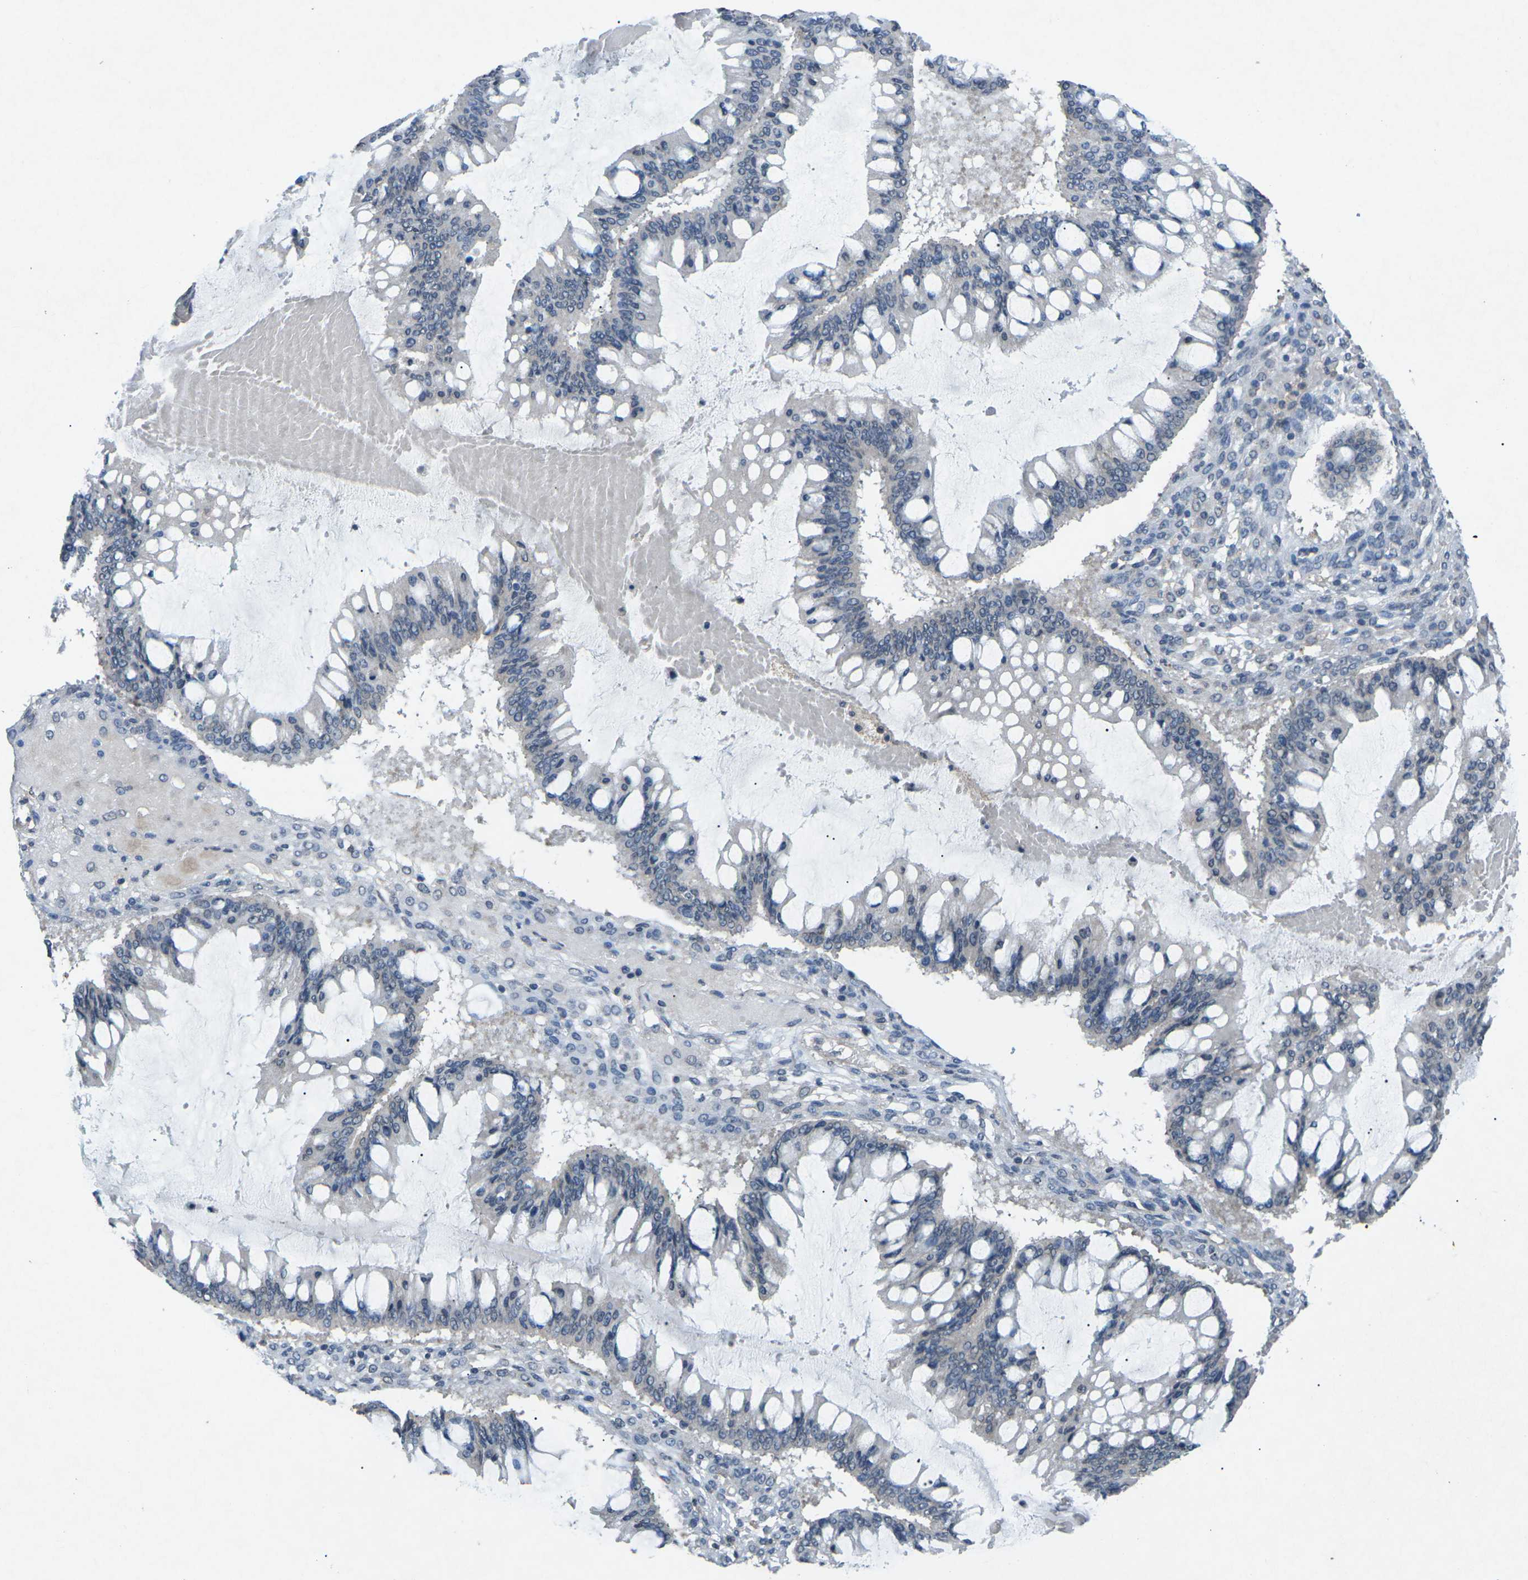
{"staining": {"intensity": "negative", "quantity": "none", "location": "none"}, "tissue": "ovarian cancer", "cell_type": "Tumor cells", "image_type": "cancer", "snomed": [{"axis": "morphology", "description": "Cystadenocarcinoma, mucinous, NOS"}, {"axis": "topography", "description": "Ovary"}], "caption": "Tumor cells are negative for protein expression in human ovarian mucinous cystadenocarcinoma.", "gene": "TFR2", "patient": {"sex": "female", "age": 73}}